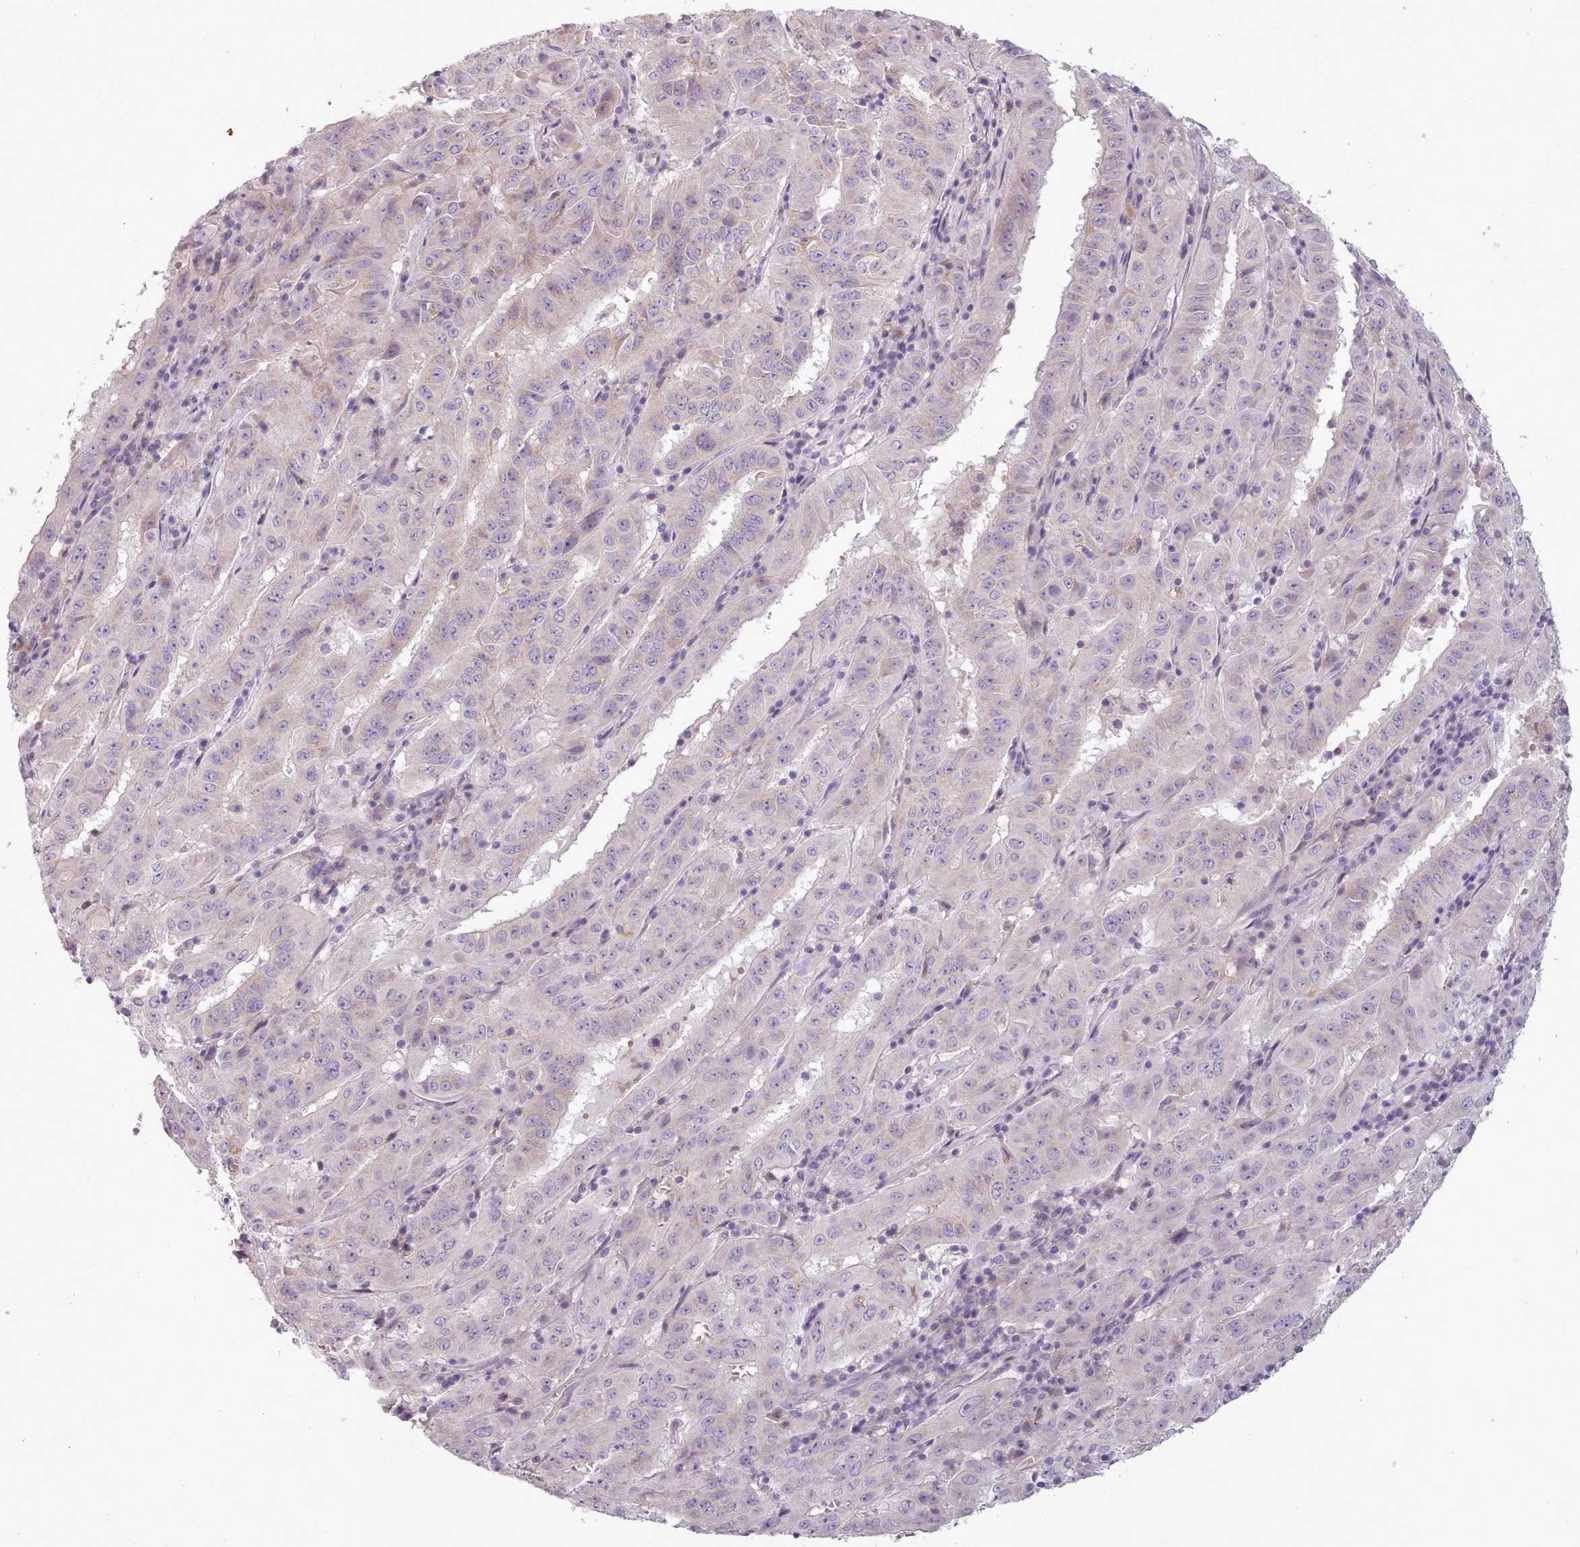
{"staining": {"intensity": "negative", "quantity": "none", "location": "none"}, "tissue": "pancreatic cancer", "cell_type": "Tumor cells", "image_type": "cancer", "snomed": [{"axis": "morphology", "description": "Adenocarcinoma, NOS"}, {"axis": "topography", "description": "Pancreas"}], "caption": "This is an immunohistochemistry micrograph of human pancreatic cancer. There is no expression in tumor cells.", "gene": "LAPTM5", "patient": {"sex": "male", "age": 63}}